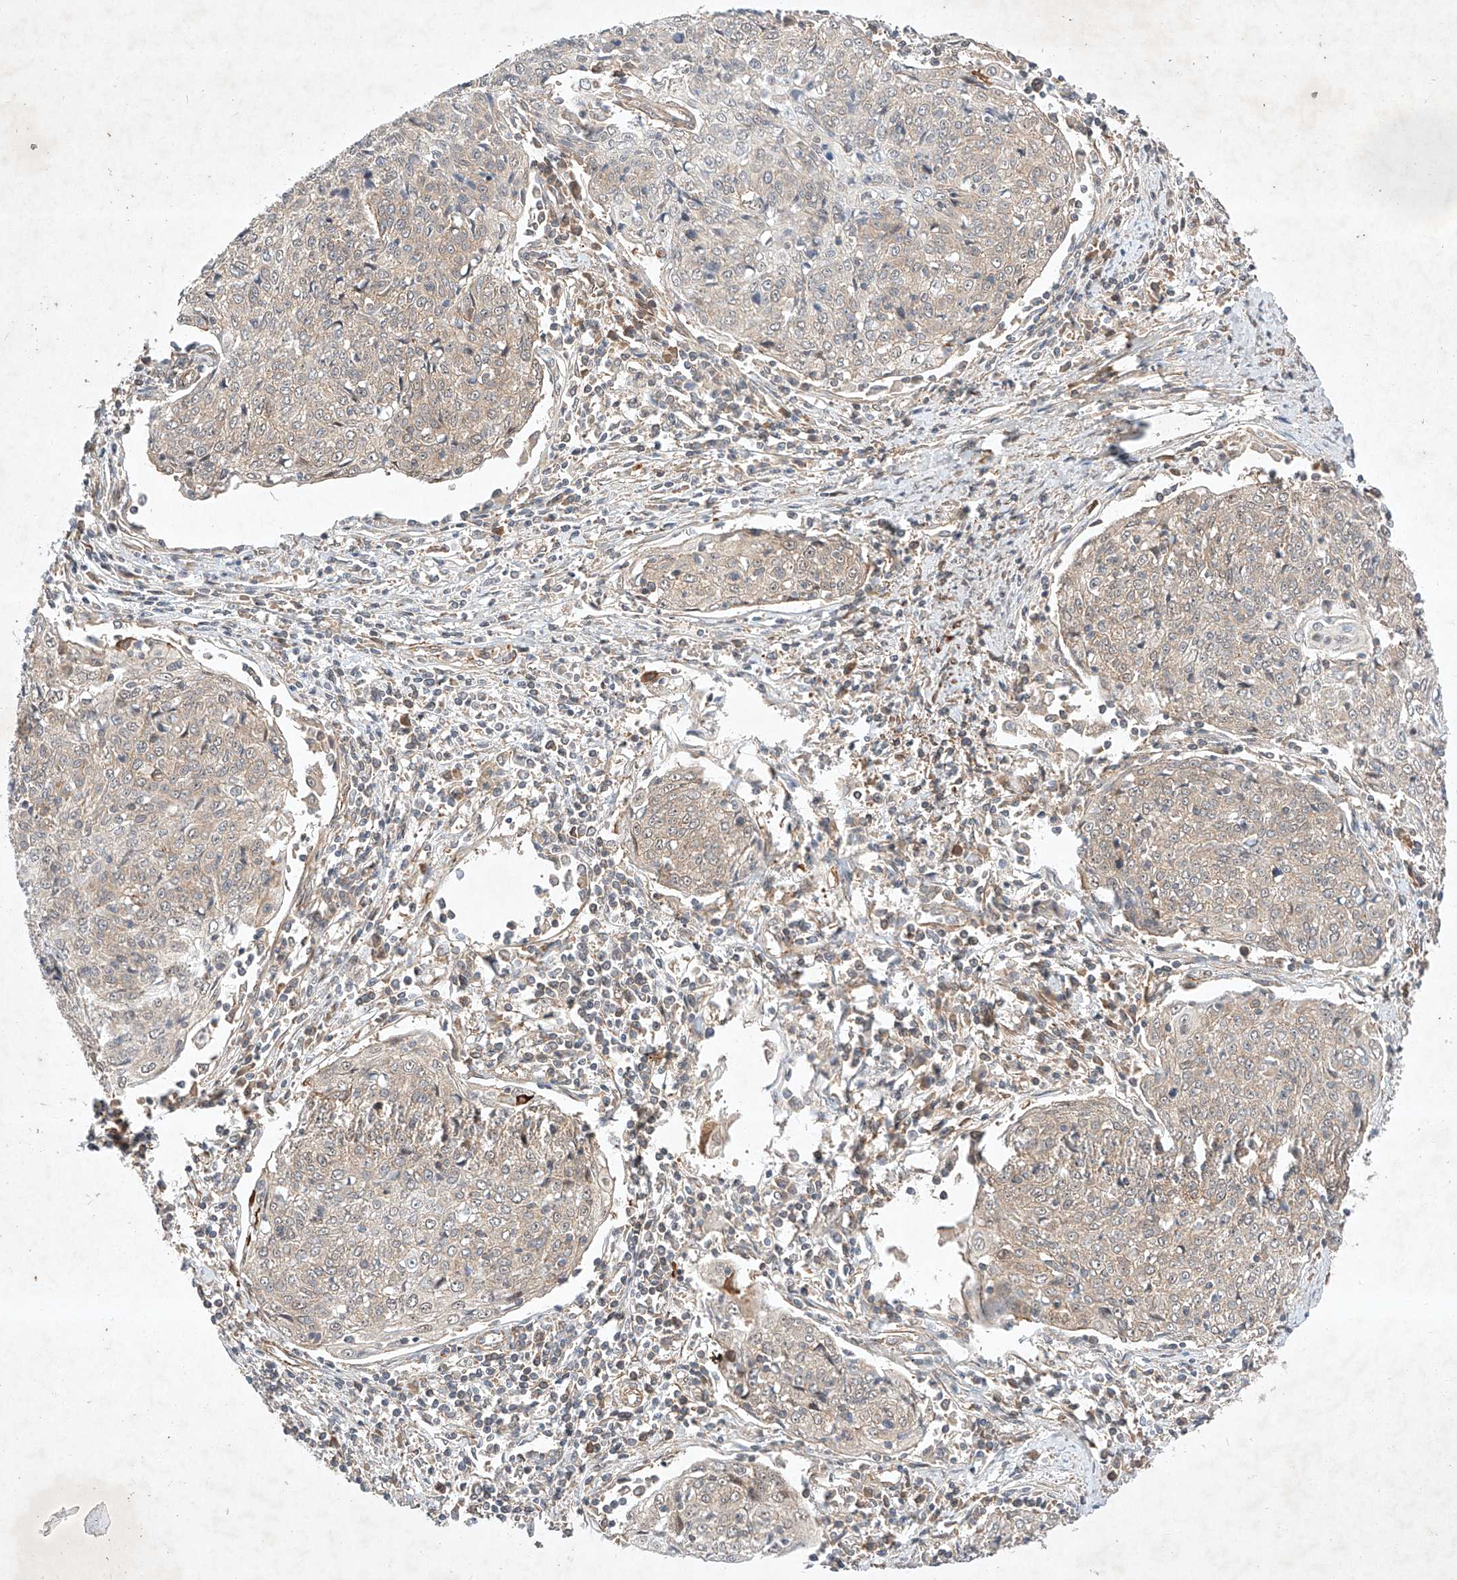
{"staining": {"intensity": "weak", "quantity": "<25%", "location": "cytoplasmic/membranous"}, "tissue": "cervical cancer", "cell_type": "Tumor cells", "image_type": "cancer", "snomed": [{"axis": "morphology", "description": "Squamous cell carcinoma, NOS"}, {"axis": "topography", "description": "Cervix"}], "caption": "High power microscopy photomicrograph of an immunohistochemistry micrograph of cervical squamous cell carcinoma, revealing no significant expression in tumor cells.", "gene": "ARHGAP33", "patient": {"sex": "female", "age": 48}}